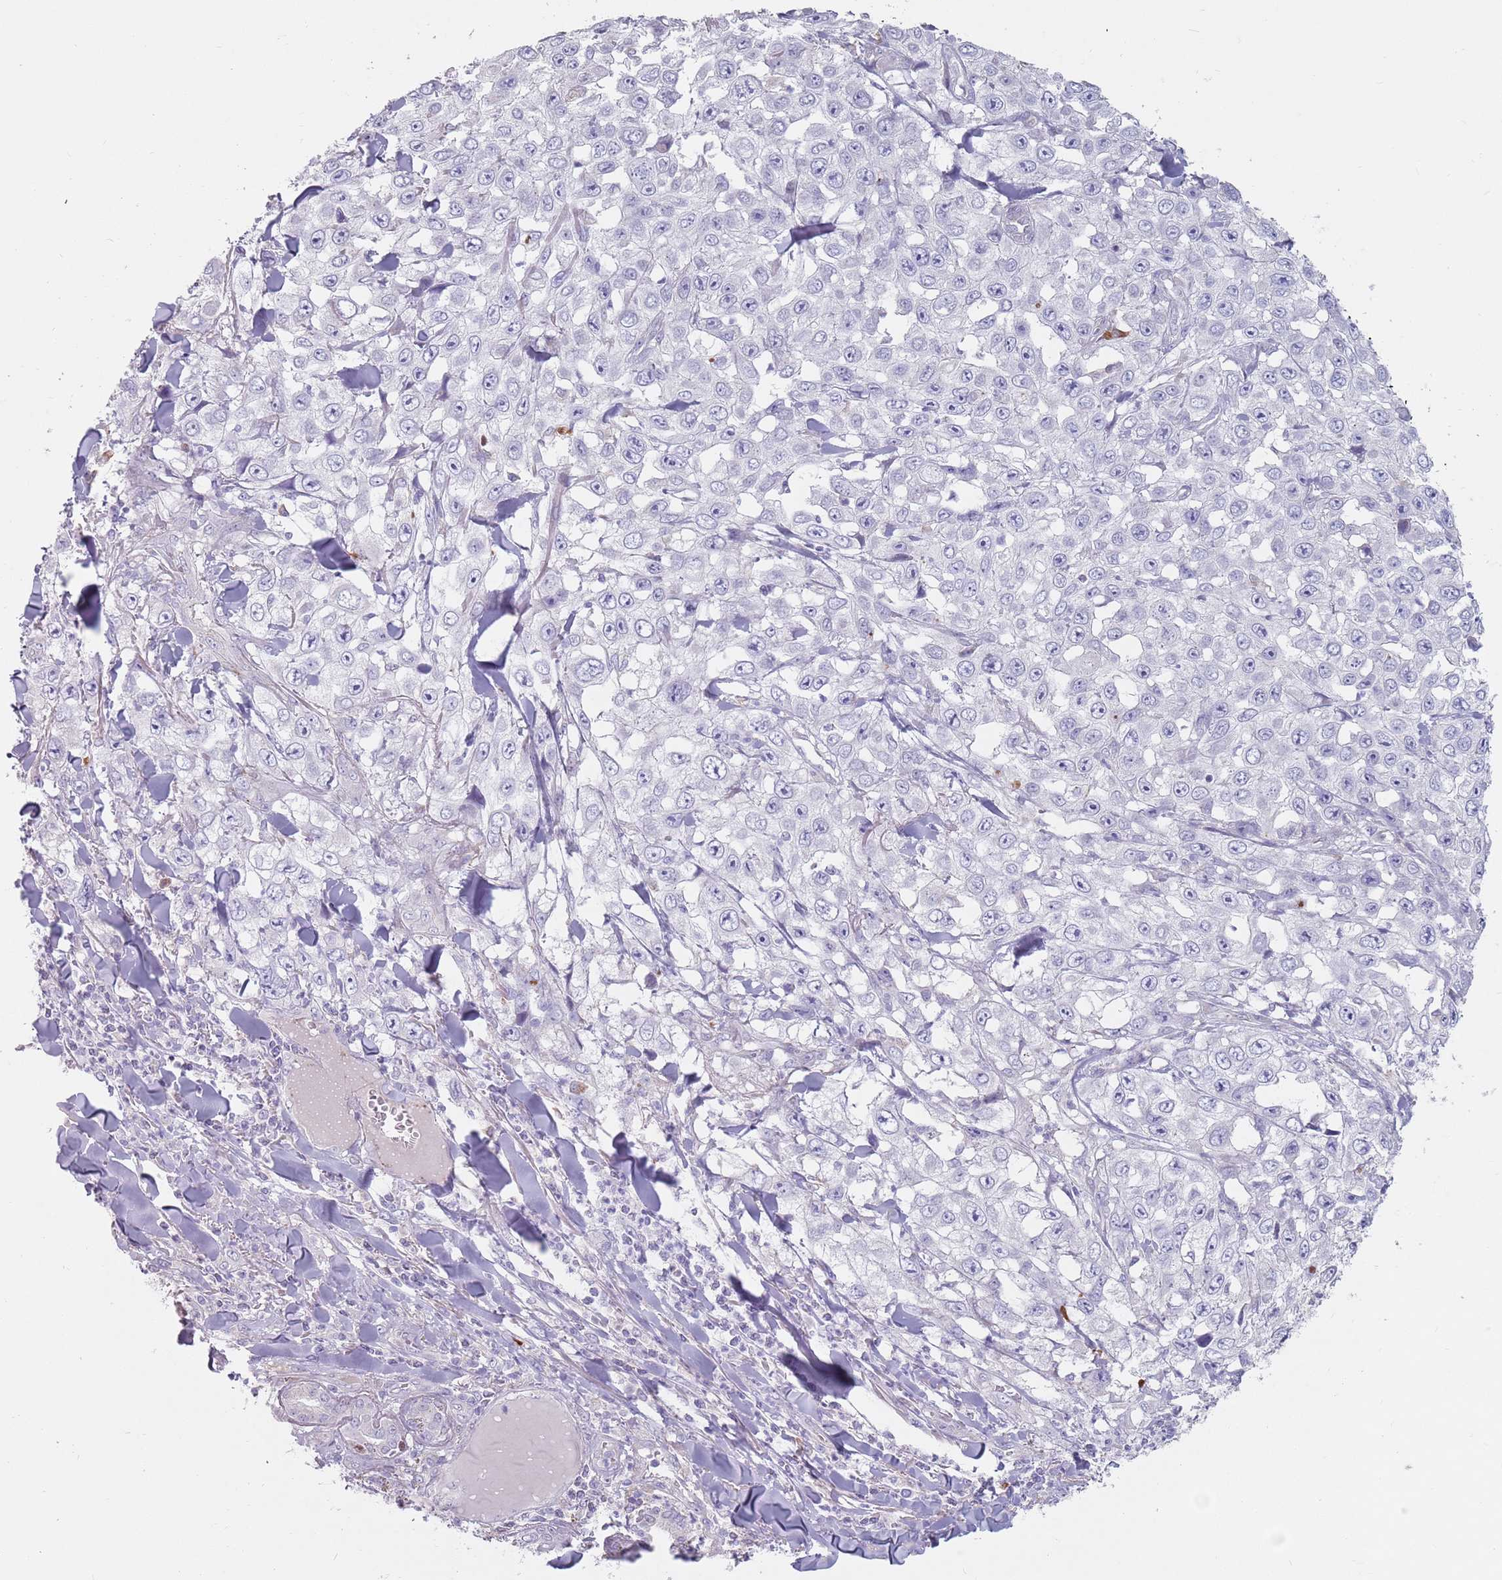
{"staining": {"intensity": "negative", "quantity": "none", "location": "none"}, "tissue": "skin cancer", "cell_type": "Tumor cells", "image_type": "cancer", "snomed": [{"axis": "morphology", "description": "Squamous cell carcinoma, NOS"}, {"axis": "topography", "description": "Skin"}], "caption": "The histopathology image reveals no staining of tumor cells in squamous cell carcinoma (skin). (Stains: DAB (3,3'-diaminobenzidine) immunohistochemistry with hematoxylin counter stain, Microscopy: brightfield microscopy at high magnification).", "gene": "DXO", "patient": {"sex": "male", "age": 82}}